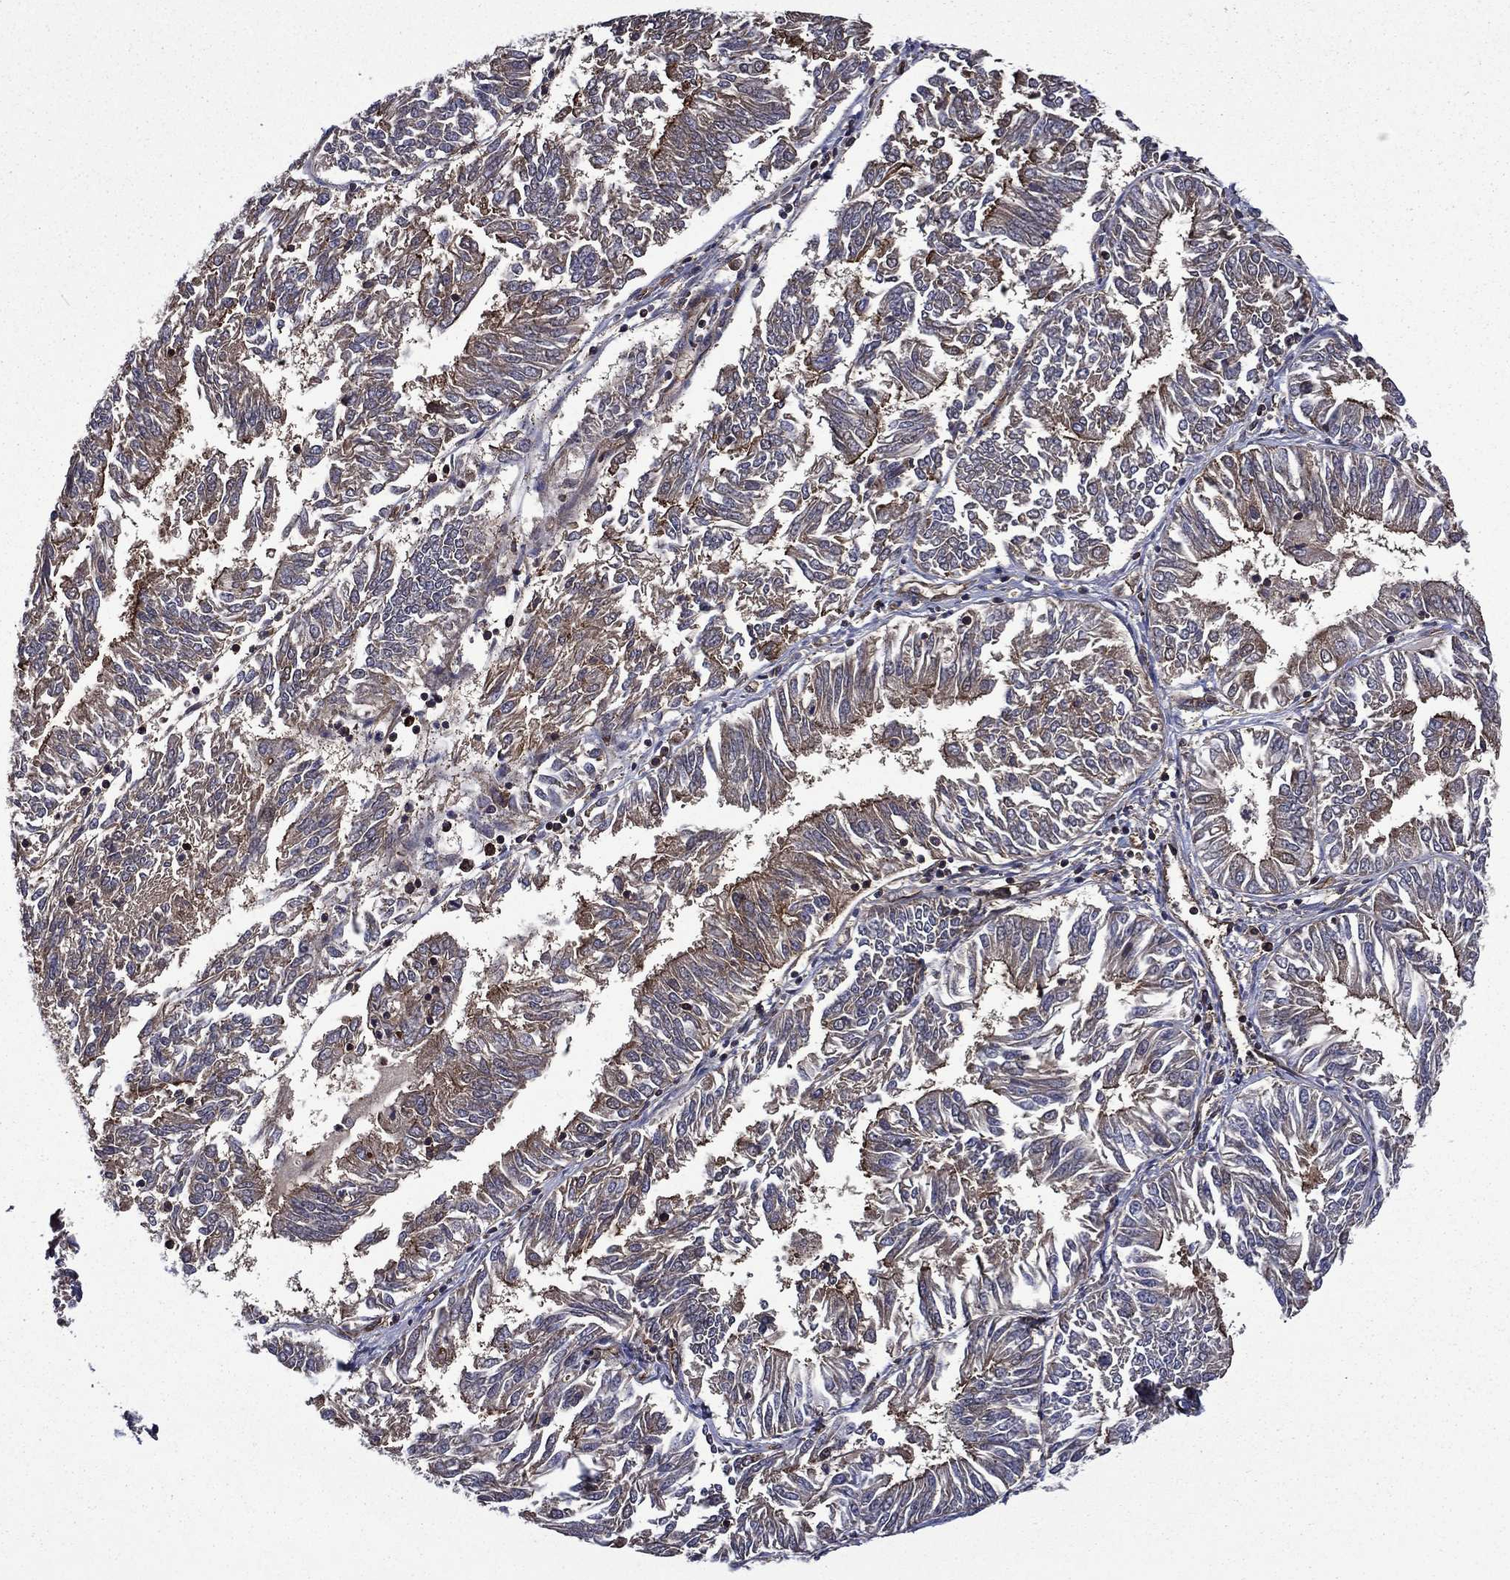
{"staining": {"intensity": "strong", "quantity": "<25%", "location": "cytoplasmic/membranous"}, "tissue": "endometrial cancer", "cell_type": "Tumor cells", "image_type": "cancer", "snomed": [{"axis": "morphology", "description": "Adenocarcinoma, NOS"}, {"axis": "topography", "description": "Endometrium"}], "caption": "Endometrial cancer was stained to show a protein in brown. There is medium levels of strong cytoplasmic/membranous staining in approximately <25% of tumor cells.", "gene": "PLPP3", "patient": {"sex": "female", "age": 58}}